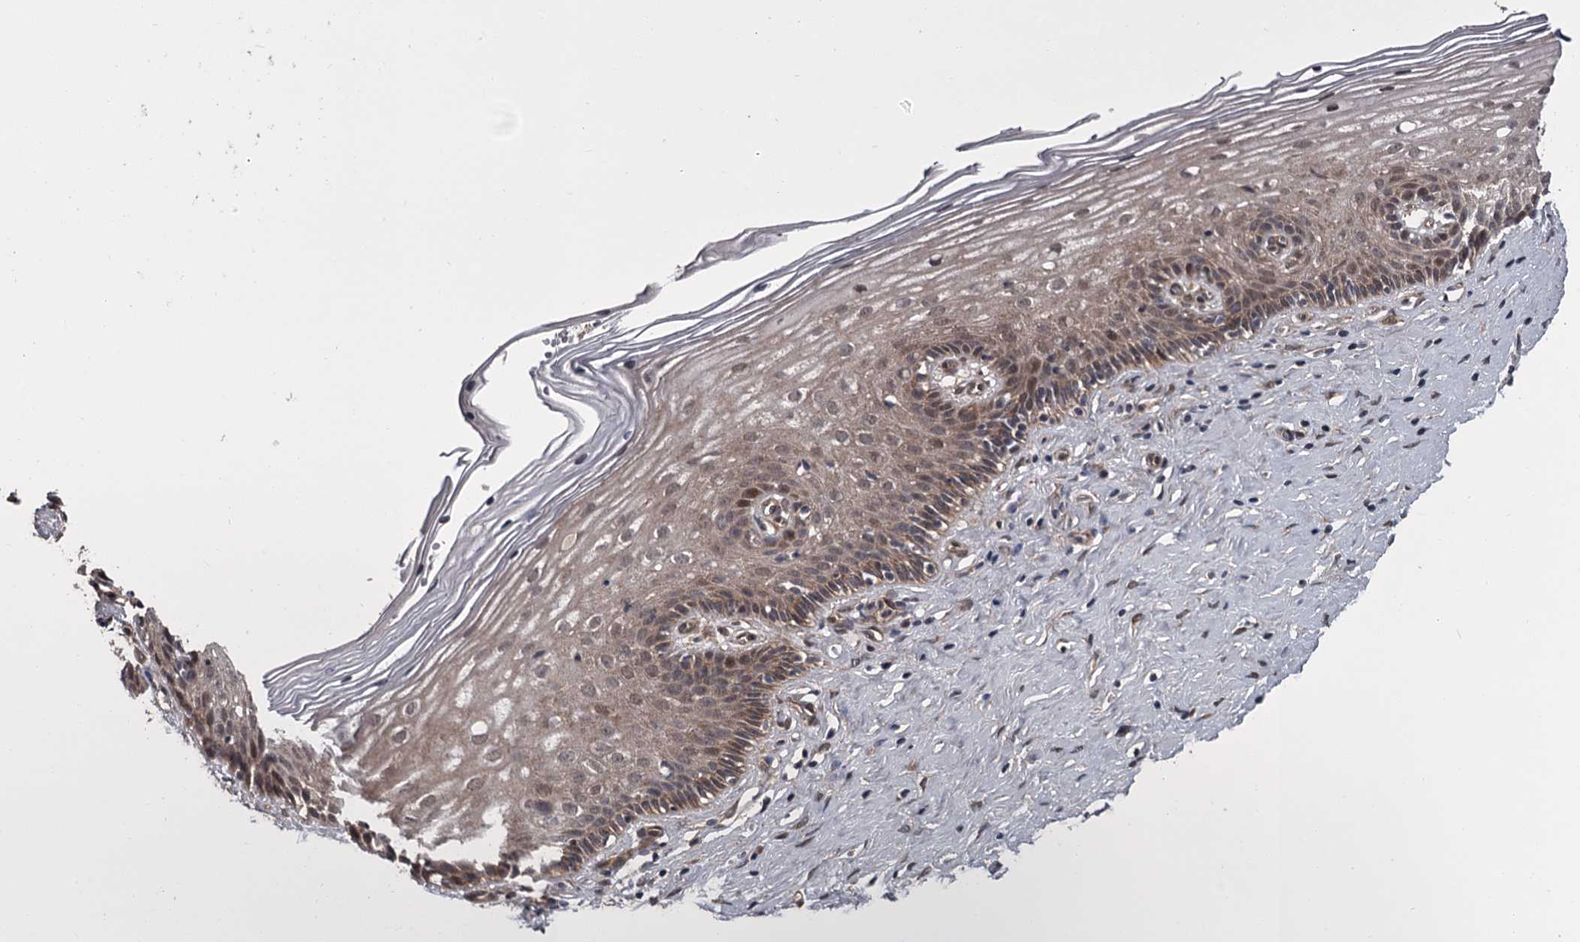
{"staining": {"intensity": "negative", "quantity": "none", "location": "none"}, "tissue": "cervix", "cell_type": "Glandular cells", "image_type": "normal", "snomed": [{"axis": "morphology", "description": "Normal tissue, NOS"}, {"axis": "topography", "description": "Cervix"}], "caption": "An image of cervix stained for a protein exhibits no brown staining in glandular cells.", "gene": "CDC42EP2", "patient": {"sex": "female", "age": 33}}